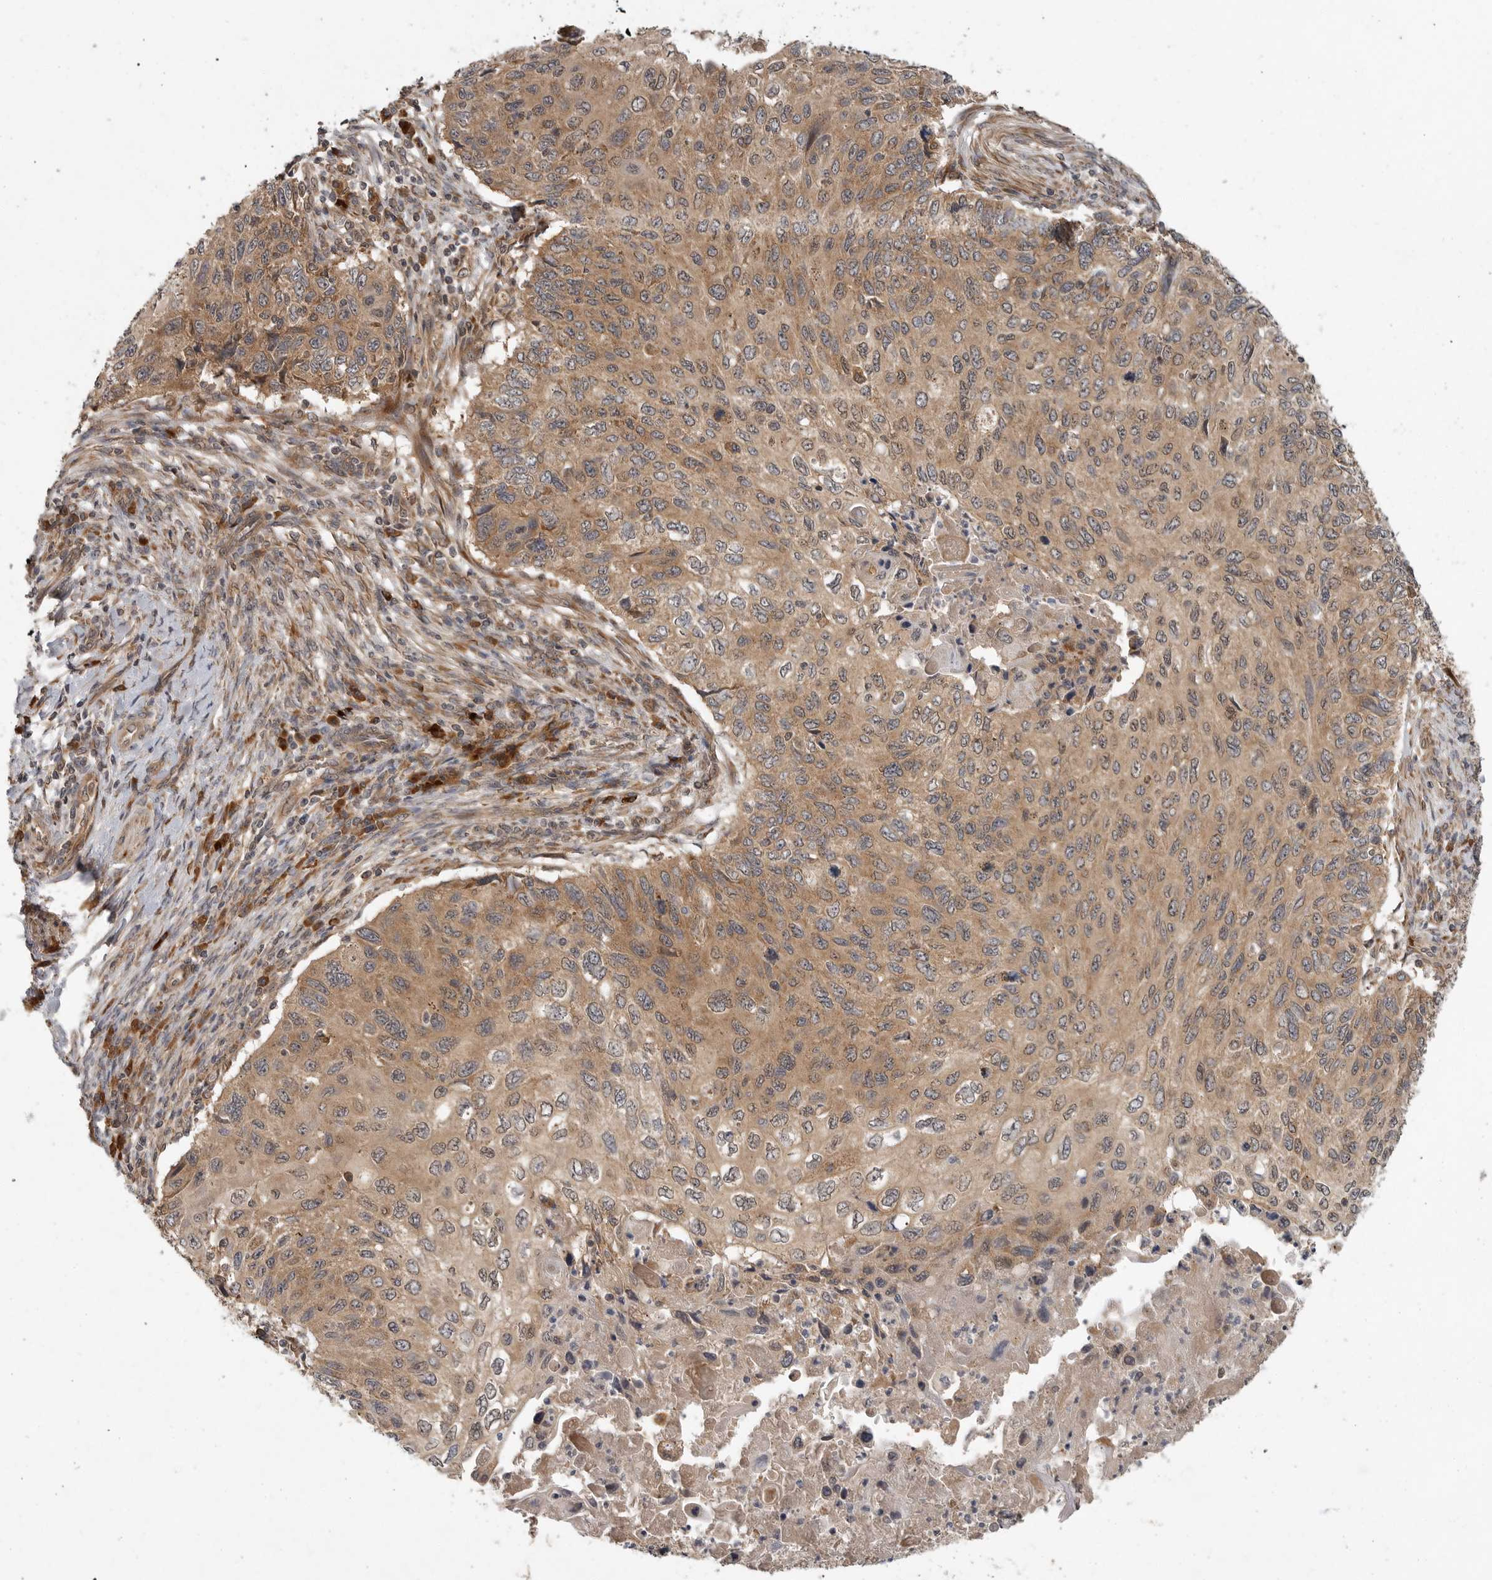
{"staining": {"intensity": "moderate", "quantity": ">75%", "location": "cytoplasmic/membranous"}, "tissue": "cervical cancer", "cell_type": "Tumor cells", "image_type": "cancer", "snomed": [{"axis": "morphology", "description": "Squamous cell carcinoma, NOS"}, {"axis": "topography", "description": "Cervix"}], "caption": "This image demonstrates IHC staining of squamous cell carcinoma (cervical), with medium moderate cytoplasmic/membranous expression in about >75% of tumor cells.", "gene": "OSBPL9", "patient": {"sex": "female", "age": 70}}